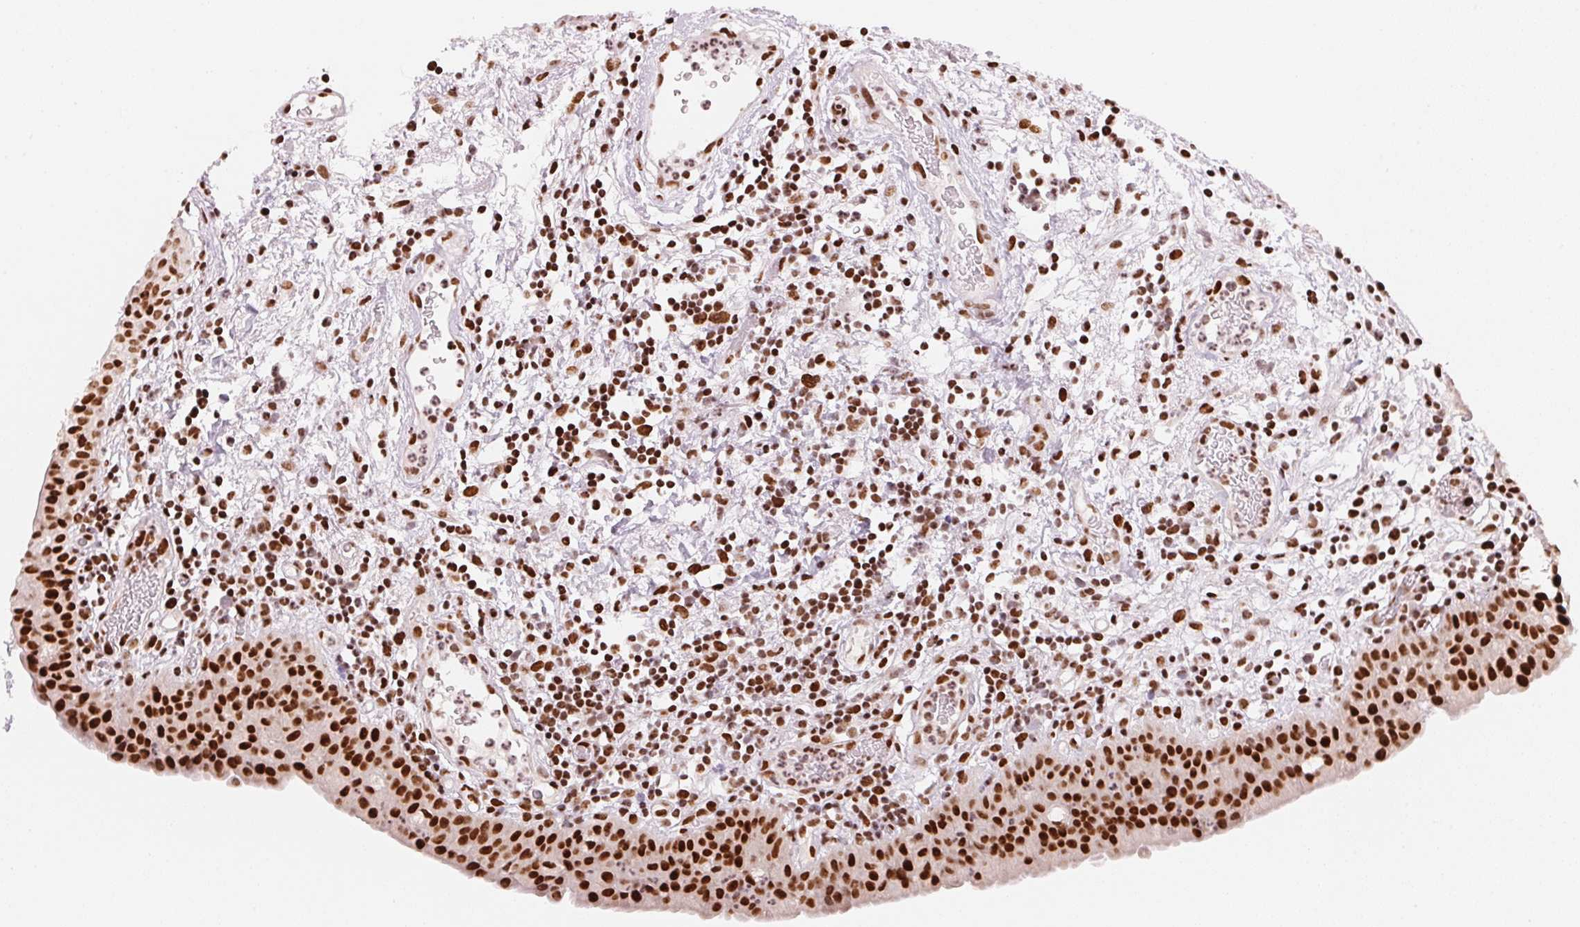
{"staining": {"intensity": "strong", "quantity": ">75%", "location": "nuclear"}, "tissue": "urinary bladder", "cell_type": "Urothelial cells", "image_type": "normal", "snomed": [{"axis": "morphology", "description": "Normal tissue, NOS"}, {"axis": "morphology", "description": "Inflammation, NOS"}, {"axis": "topography", "description": "Urinary bladder"}], "caption": "Approximately >75% of urothelial cells in normal urinary bladder exhibit strong nuclear protein positivity as visualized by brown immunohistochemical staining.", "gene": "NXF1", "patient": {"sex": "male", "age": 57}}